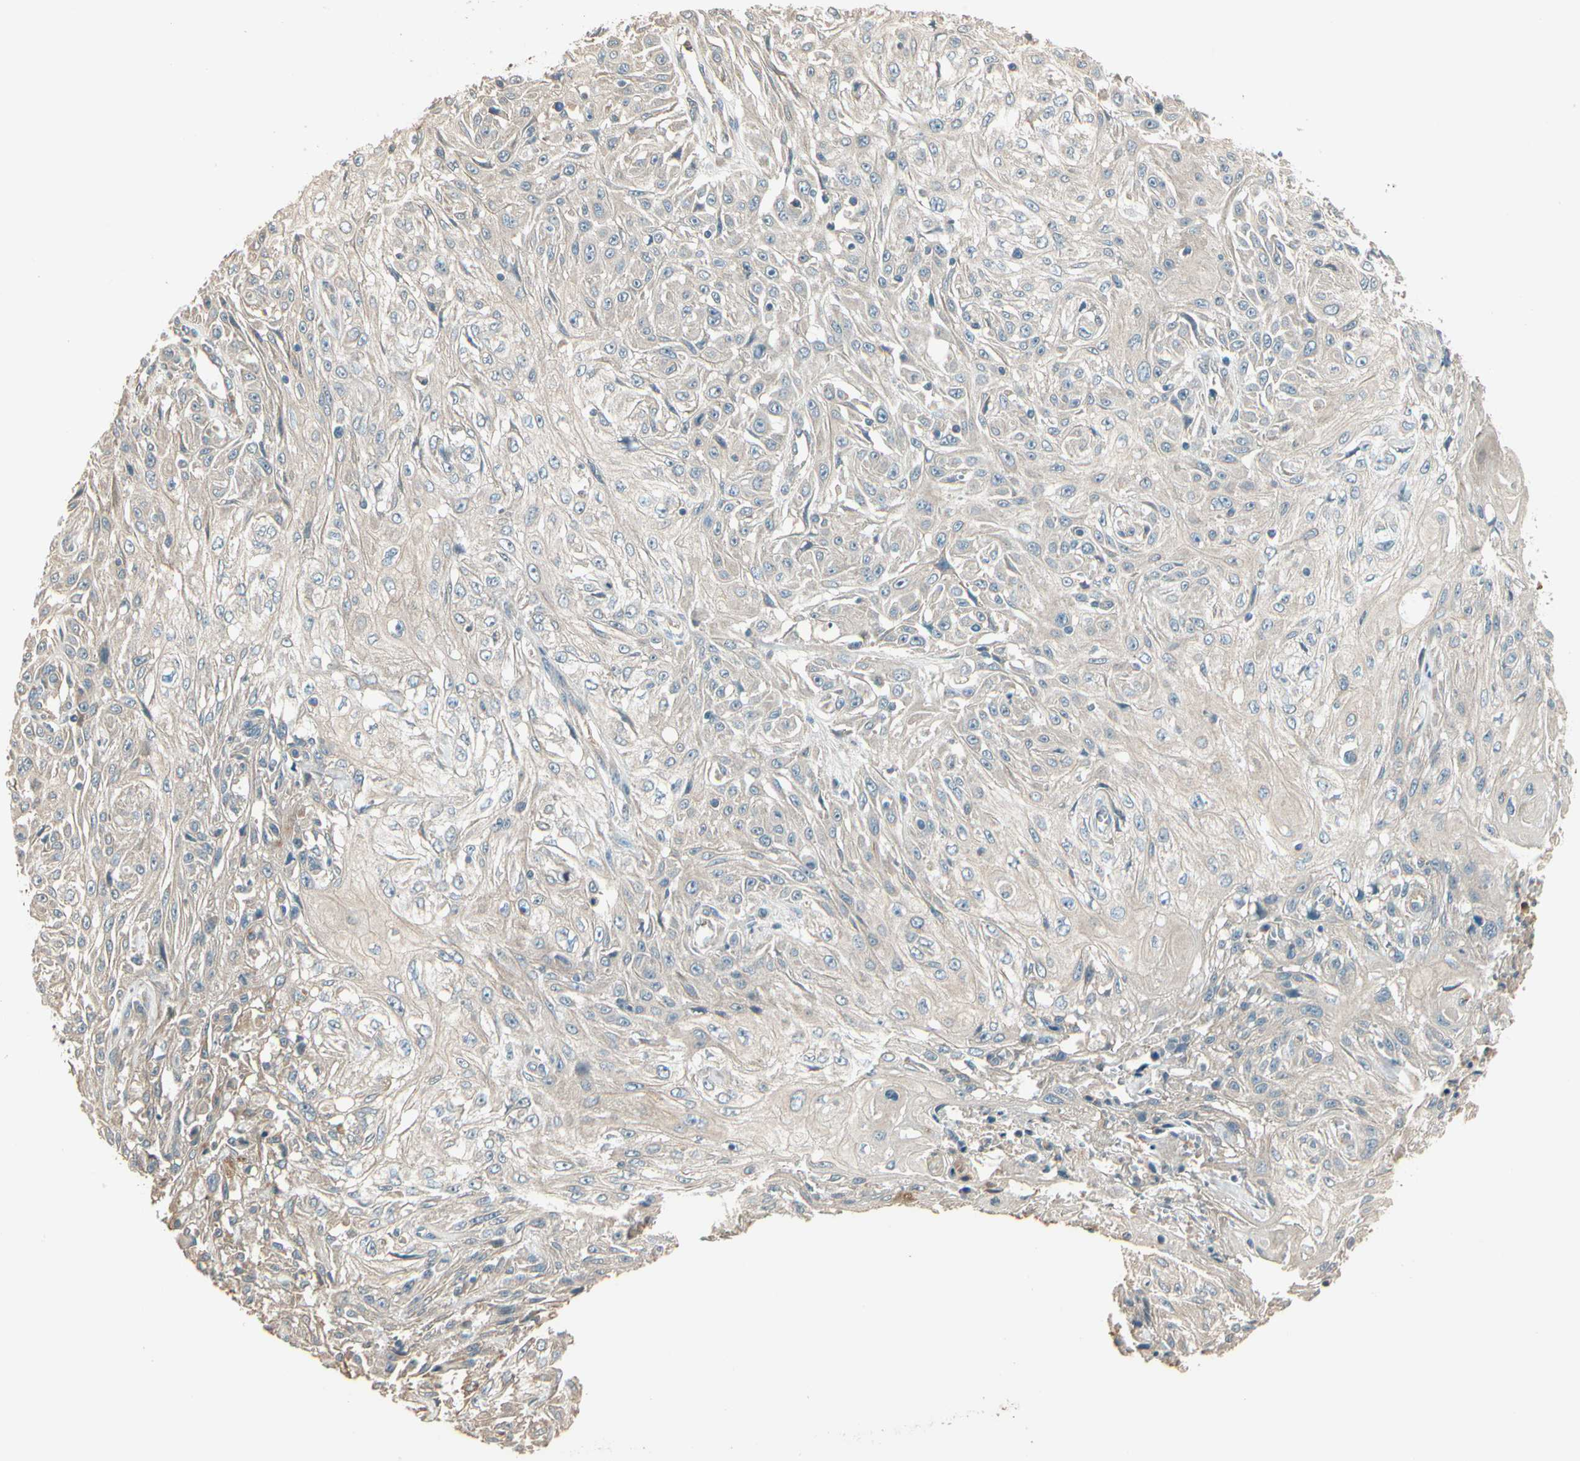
{"staining": {"intensity": "weak", "quantity": ">75%", "location": "cytoplasmic/membranous"}, "tissue": "skin cancer", "cell_type": "Tumor cells", "image_type": "cancer", "snomed": [{"axis": "morphology", "description": "Squamous cell carcinoma, NOS"}, {"axis": "morphology", "description": "Squamous cell carcinoma, metastatic, NOS"}, {"axis": "topography", "description": "Skin"}, {"axis": "topography", "description": "Lymph node"}], "caption": "A brown stain labels weak cytoplasmic/membranous expression of a protein in skin cancer (squamous cell carcinoma) tumor cells. The staining was performed using DAB, with brown indicating positive protein expression. Nuclei are stained blue with hematoxylin.", "gene": "TNFRSF21", "patient": {"sex": "male", "age": 75}}